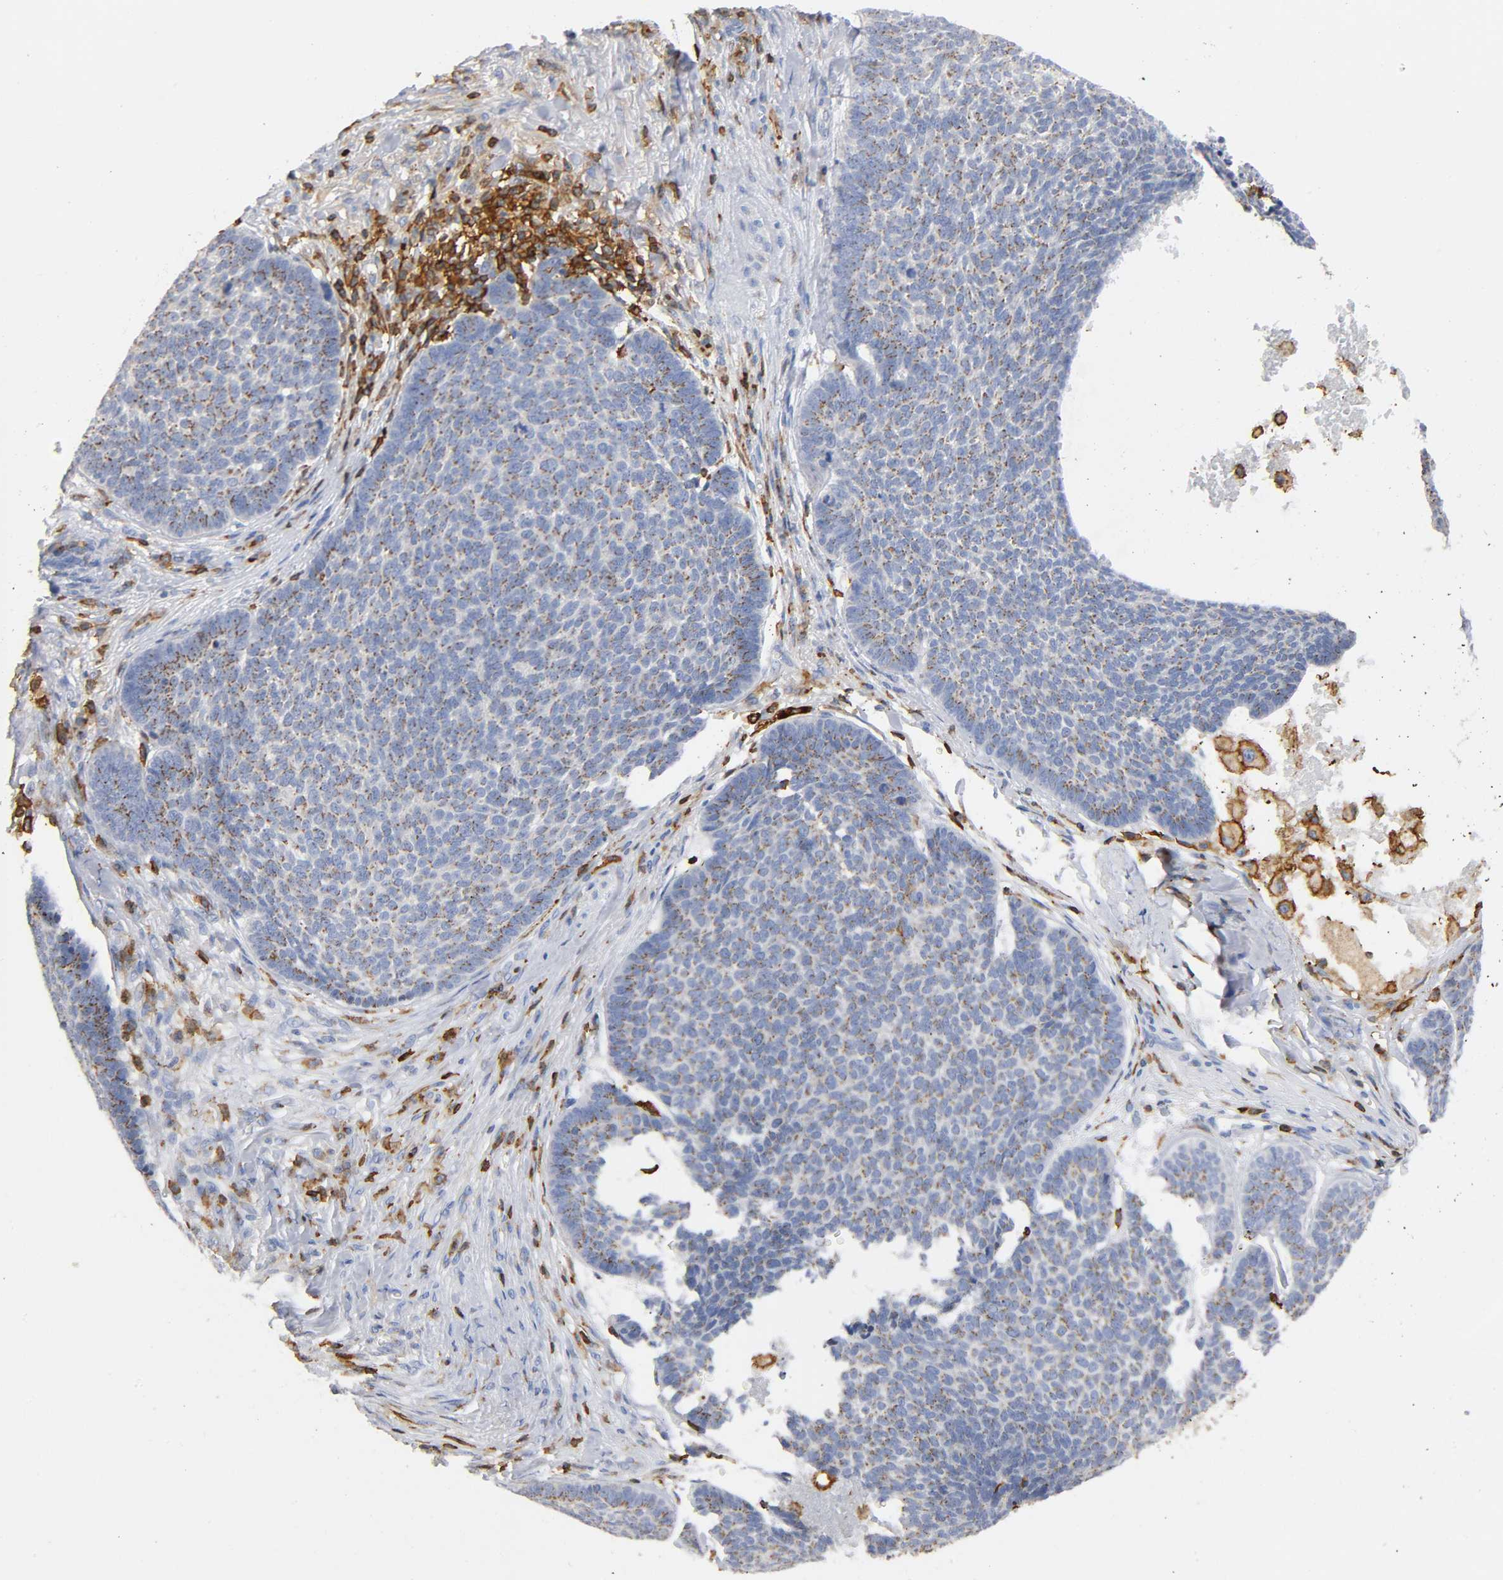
{"staining": {"intensity": "moderate", "quantity": ">75%", "location": "nuclear"}, "tissue": "skin cancer", "cell_type": "Tumor cells", "image_type": "cancer", "snomed": [{"axis": "morphology", "description": "Basal cell carcinoma"}, {"axis": "topography", "description": "Skin"}], "caption": "Immunohistochemistry photomicrograph of human skin basal cell carcinoma stained for a protein (brown), which displays medium levels of moderate nuclear expression in approximately >75% of tumor cells.", "gene": "CAPN10", "patient": {"sex": "male", "age": 84}}